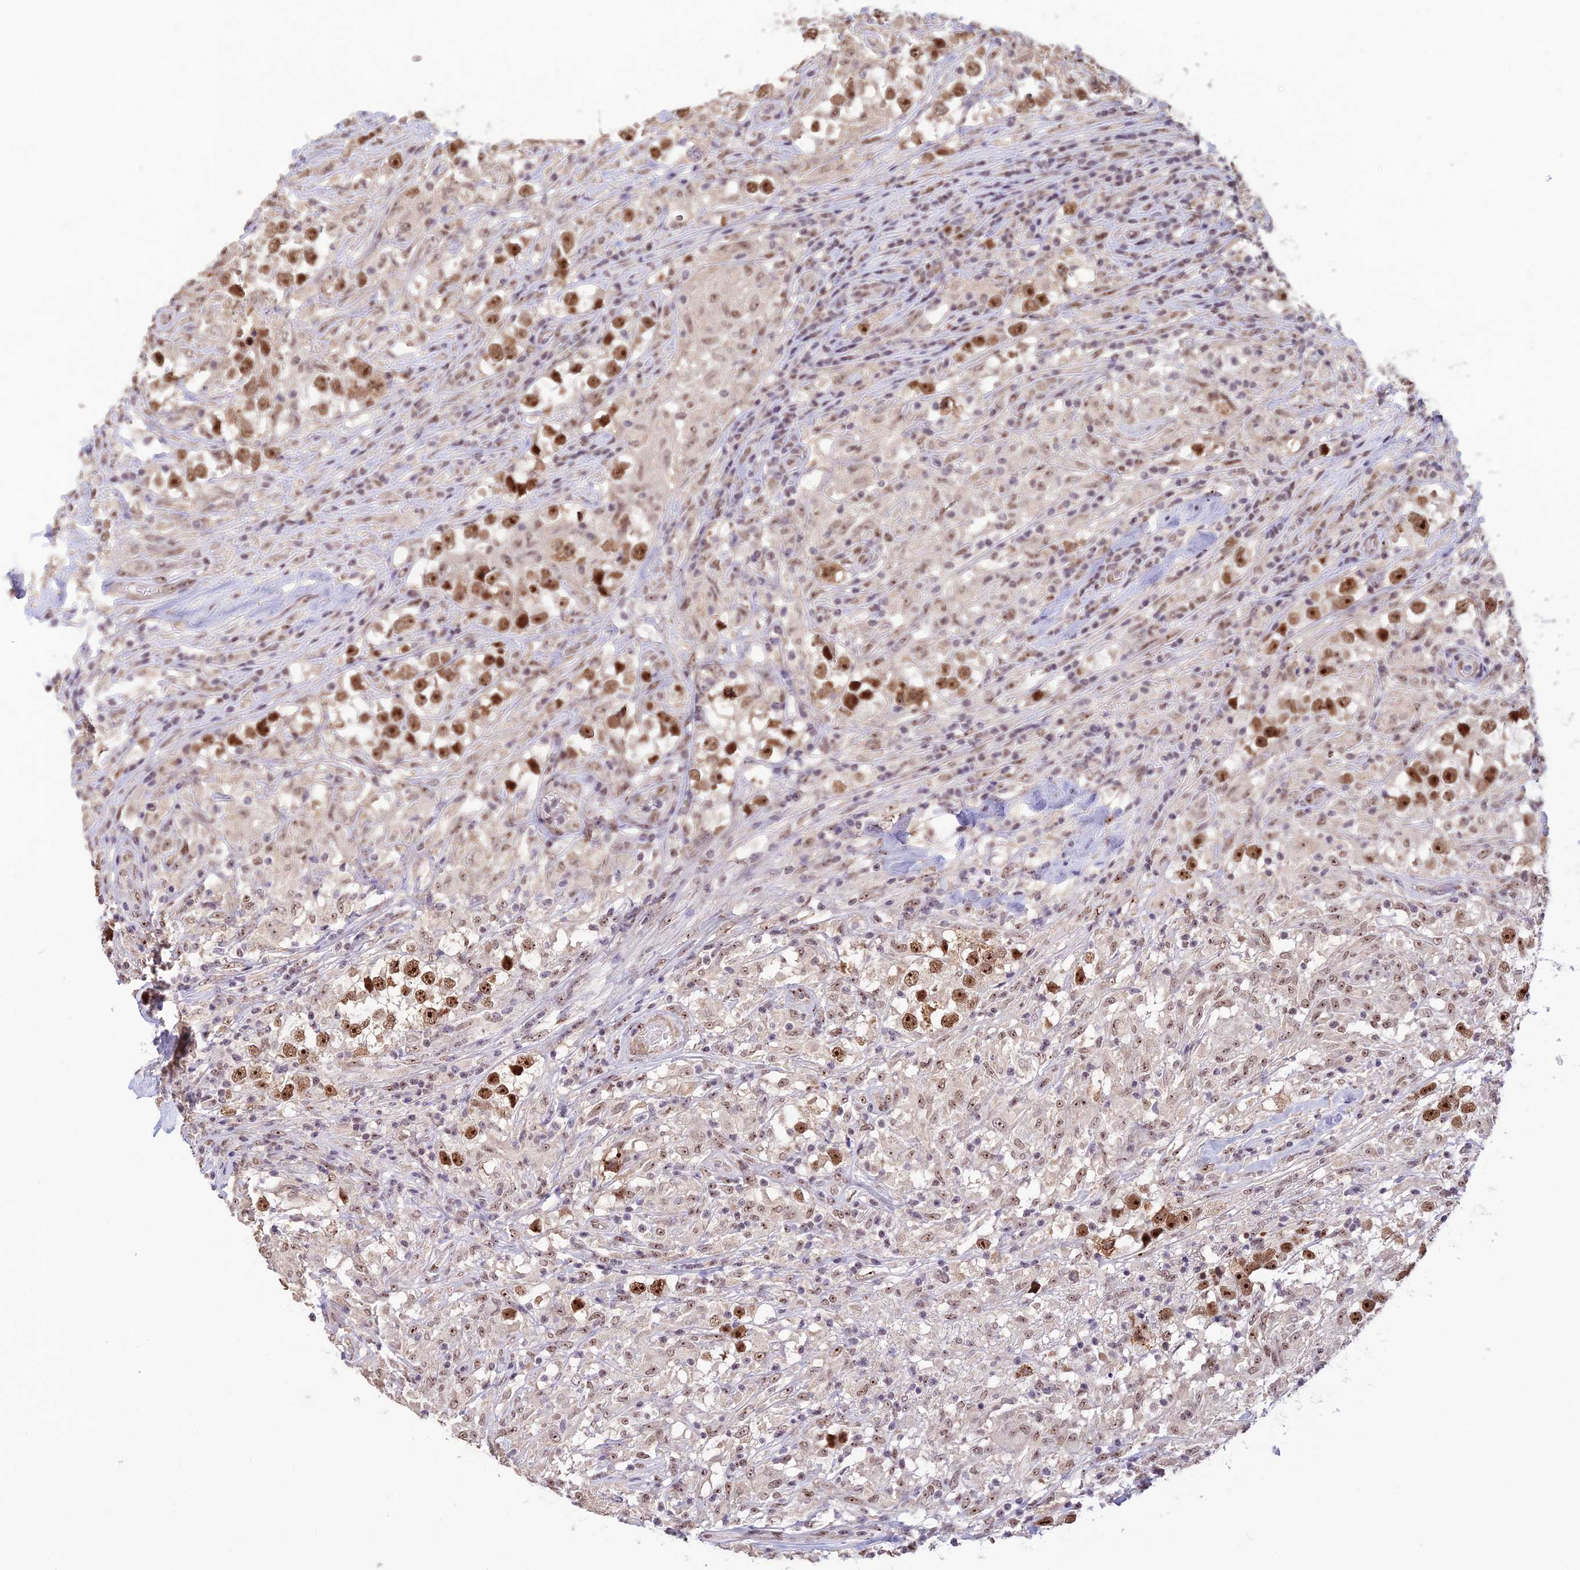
{"staining": {"intensity": "strong", "quantity": ">75%", "location": "nuclear"}, "tissue": "testis cancer", "cell_type": "Tumor cells", "image_type": "cancer", "snomed": [{"axis": "morphology", "description": "Seminoma, NOS"}, {"axis": "topography", "description": "Testis"}], "caption": "An image showing strong nuclear expression in about >75% of tumor cells in seminoma (testis), as visualized by brown immunohistochemical staining.", "gene": "POLR1G", "patient": {"sex": "male", "age": 46}}